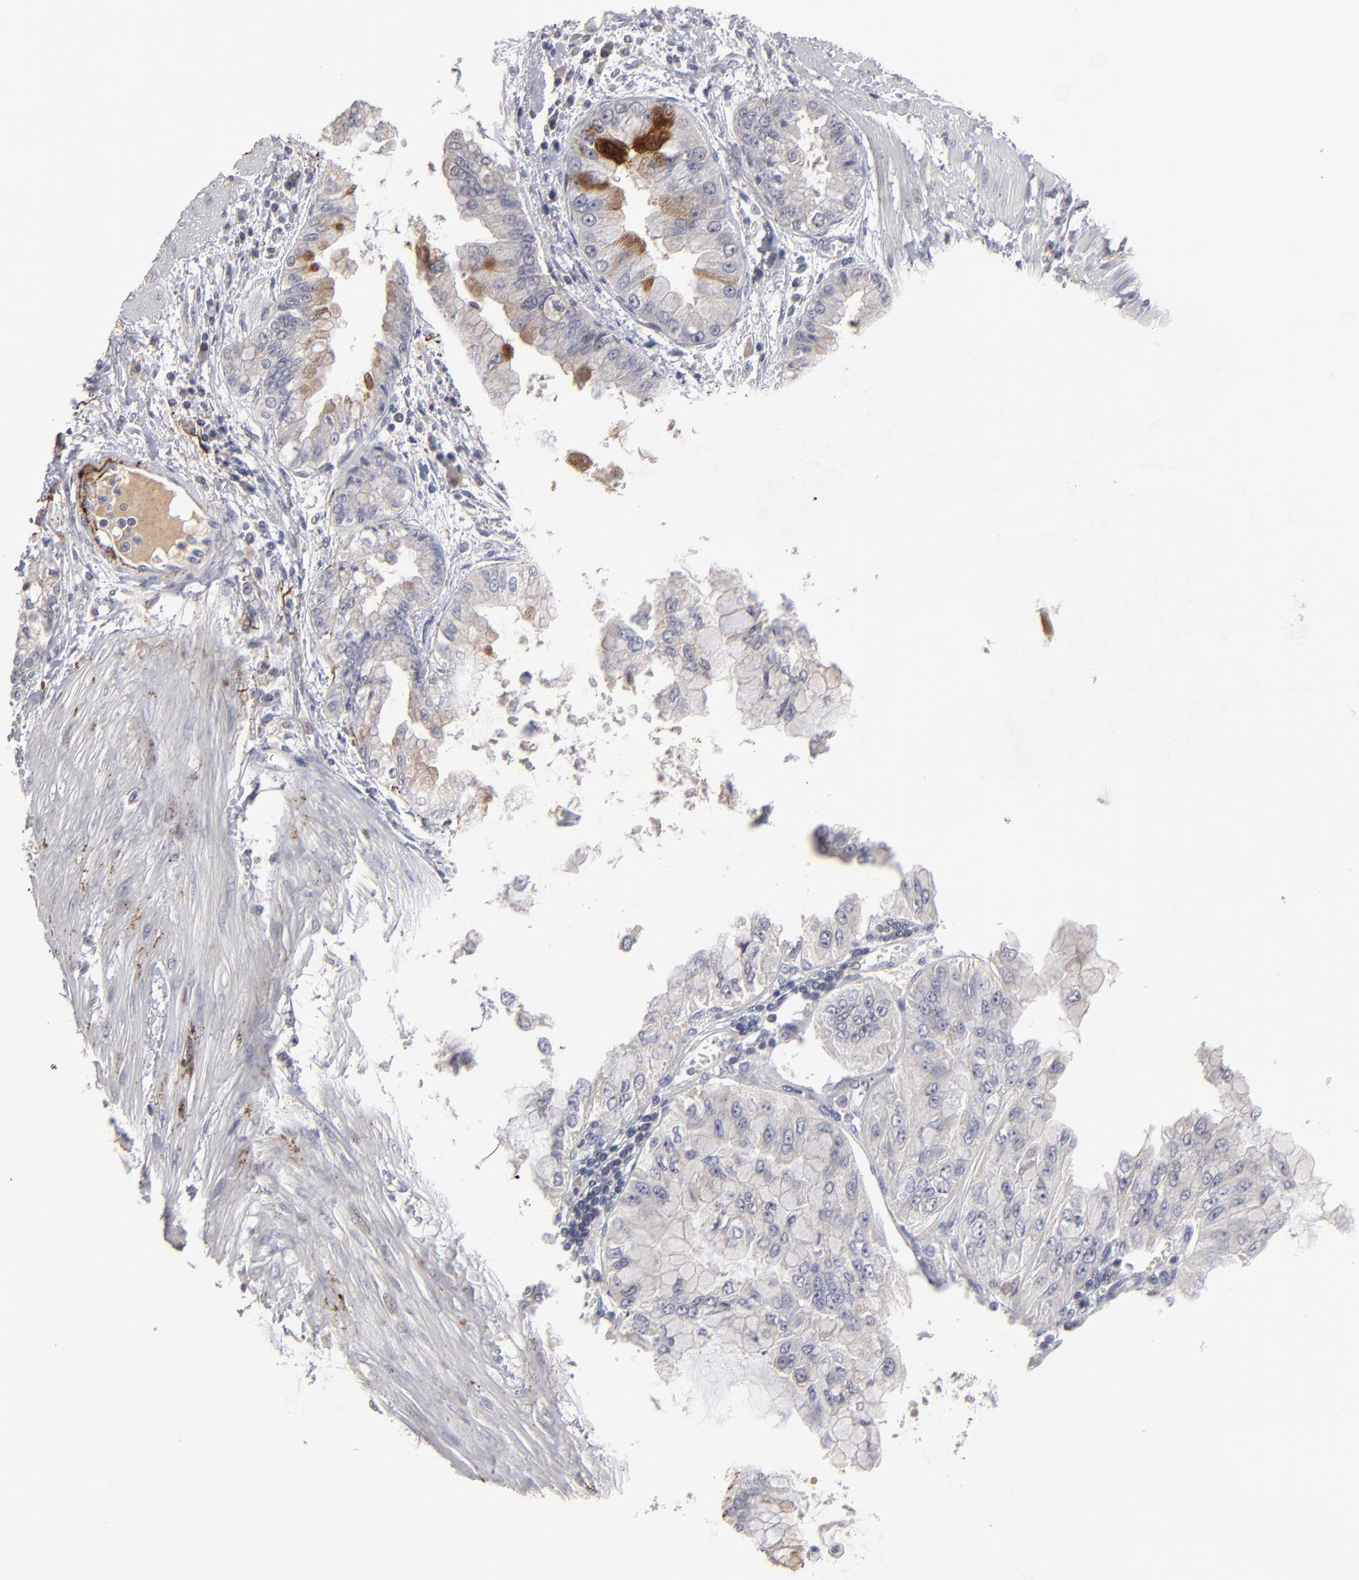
{"staining": {"intensity": "moderate", "quantity": "<25%", "location": "cytoplasmic/membranous"}, "tissue": "liver cancer", "cell_type": "Tumor cells", "image_type": "cancer", "snomed": [{"axis": "morphology", "description": "Cholangiocarcinoma"}, {"axis": "topography", "description": "Liver"}], "caption": "A micrograph of human cholangiocarcinoma (liver) stained for a protein shows moderate cytoplasmic/membranous brown staining in tumor cells.", "gene": "GPM6B", "patient": {"sex": "female", "age": 79}}